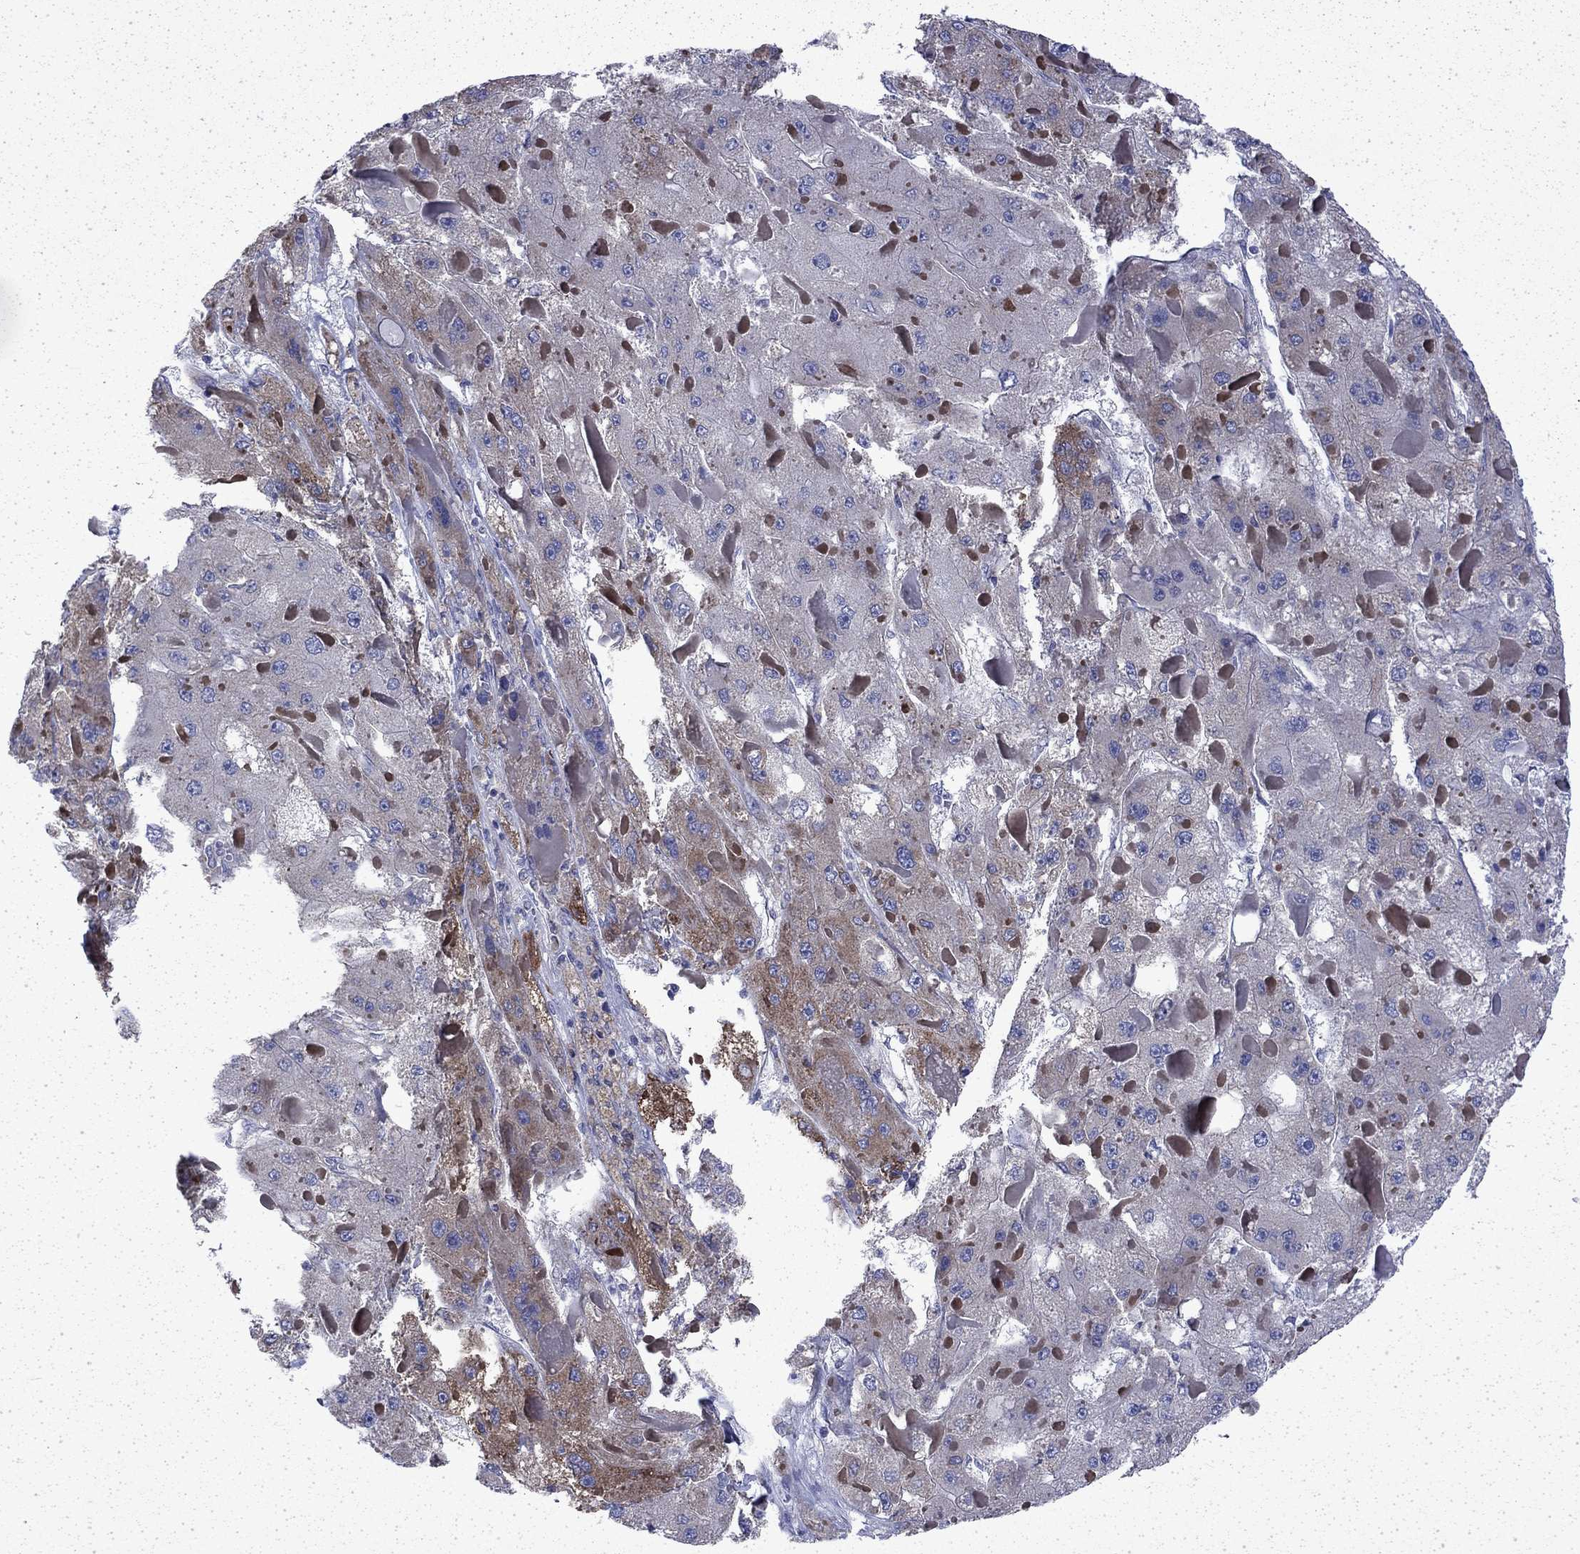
{"staining": {"intensity": "moderate", "quantity": "<25%", "location": "cytoplasmic/membranous"}, "tissue": "liver cancer", "cell_type": "Tumor cells", "image_type": "cancer", "snomed": [{"axis": "morphology", "description": "Carcinoma, Hepatocellular, NOS"}, {"axis": "topography", "description": "Liver"}], "caption": "Protein staining exhibits moderate cytoplasmic/membranous staining in approximately <25% of tumor cells in liver hepatocellular carcinoma. The protein of interest is shown in brown color, while the nuclei are stained blue.", "gene": "DTNA", "patient": {"sex": "female", "age": 73}}